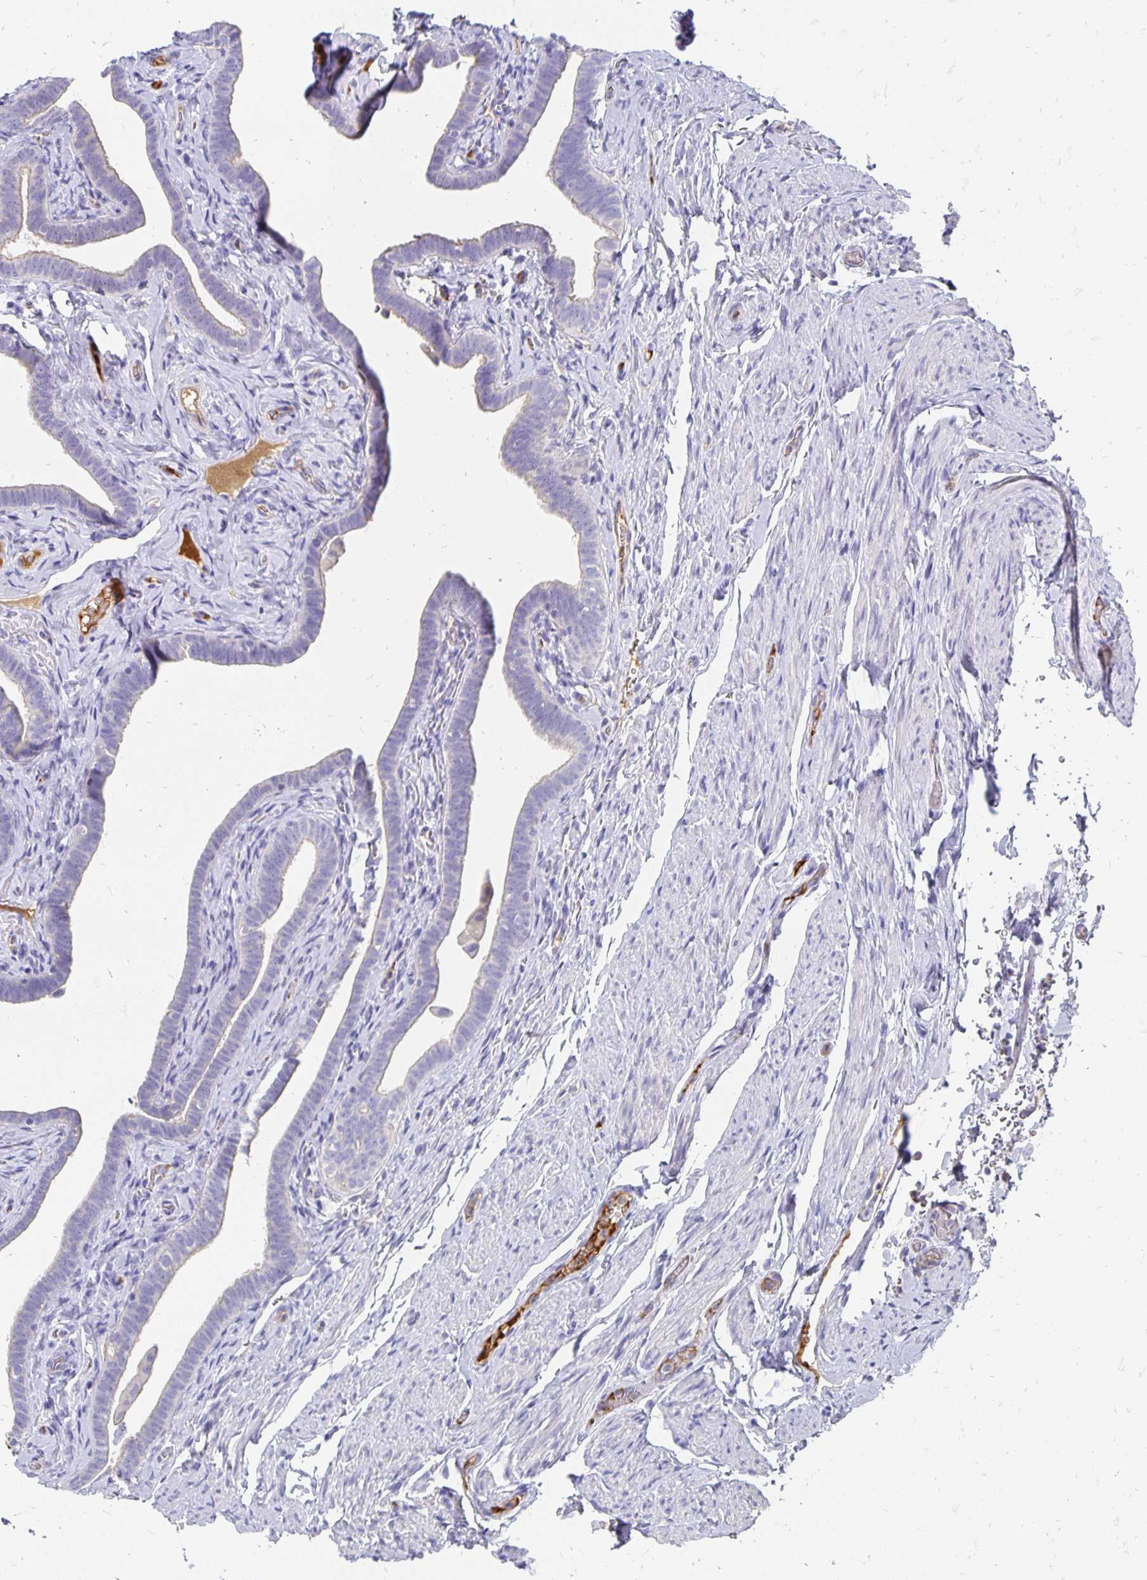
{"staining": {"intensity": "negative", "quantity": "none", "location": "none"}, "tissue": "fallopian tube", "cell_type": "Glandular cells", "image_type": "normal", "snomed": [{"axis": "morphology", "description": "Normal tissue, NOS"}, {"axis": "topography", "description": "Fallopian tube"}], "caption": "Immunohistochemical staining of normal human fallopian tube shows no significant staining in glandular cells.", "gene": "APOB", "patient": {"sex": "female", "age": 69}}